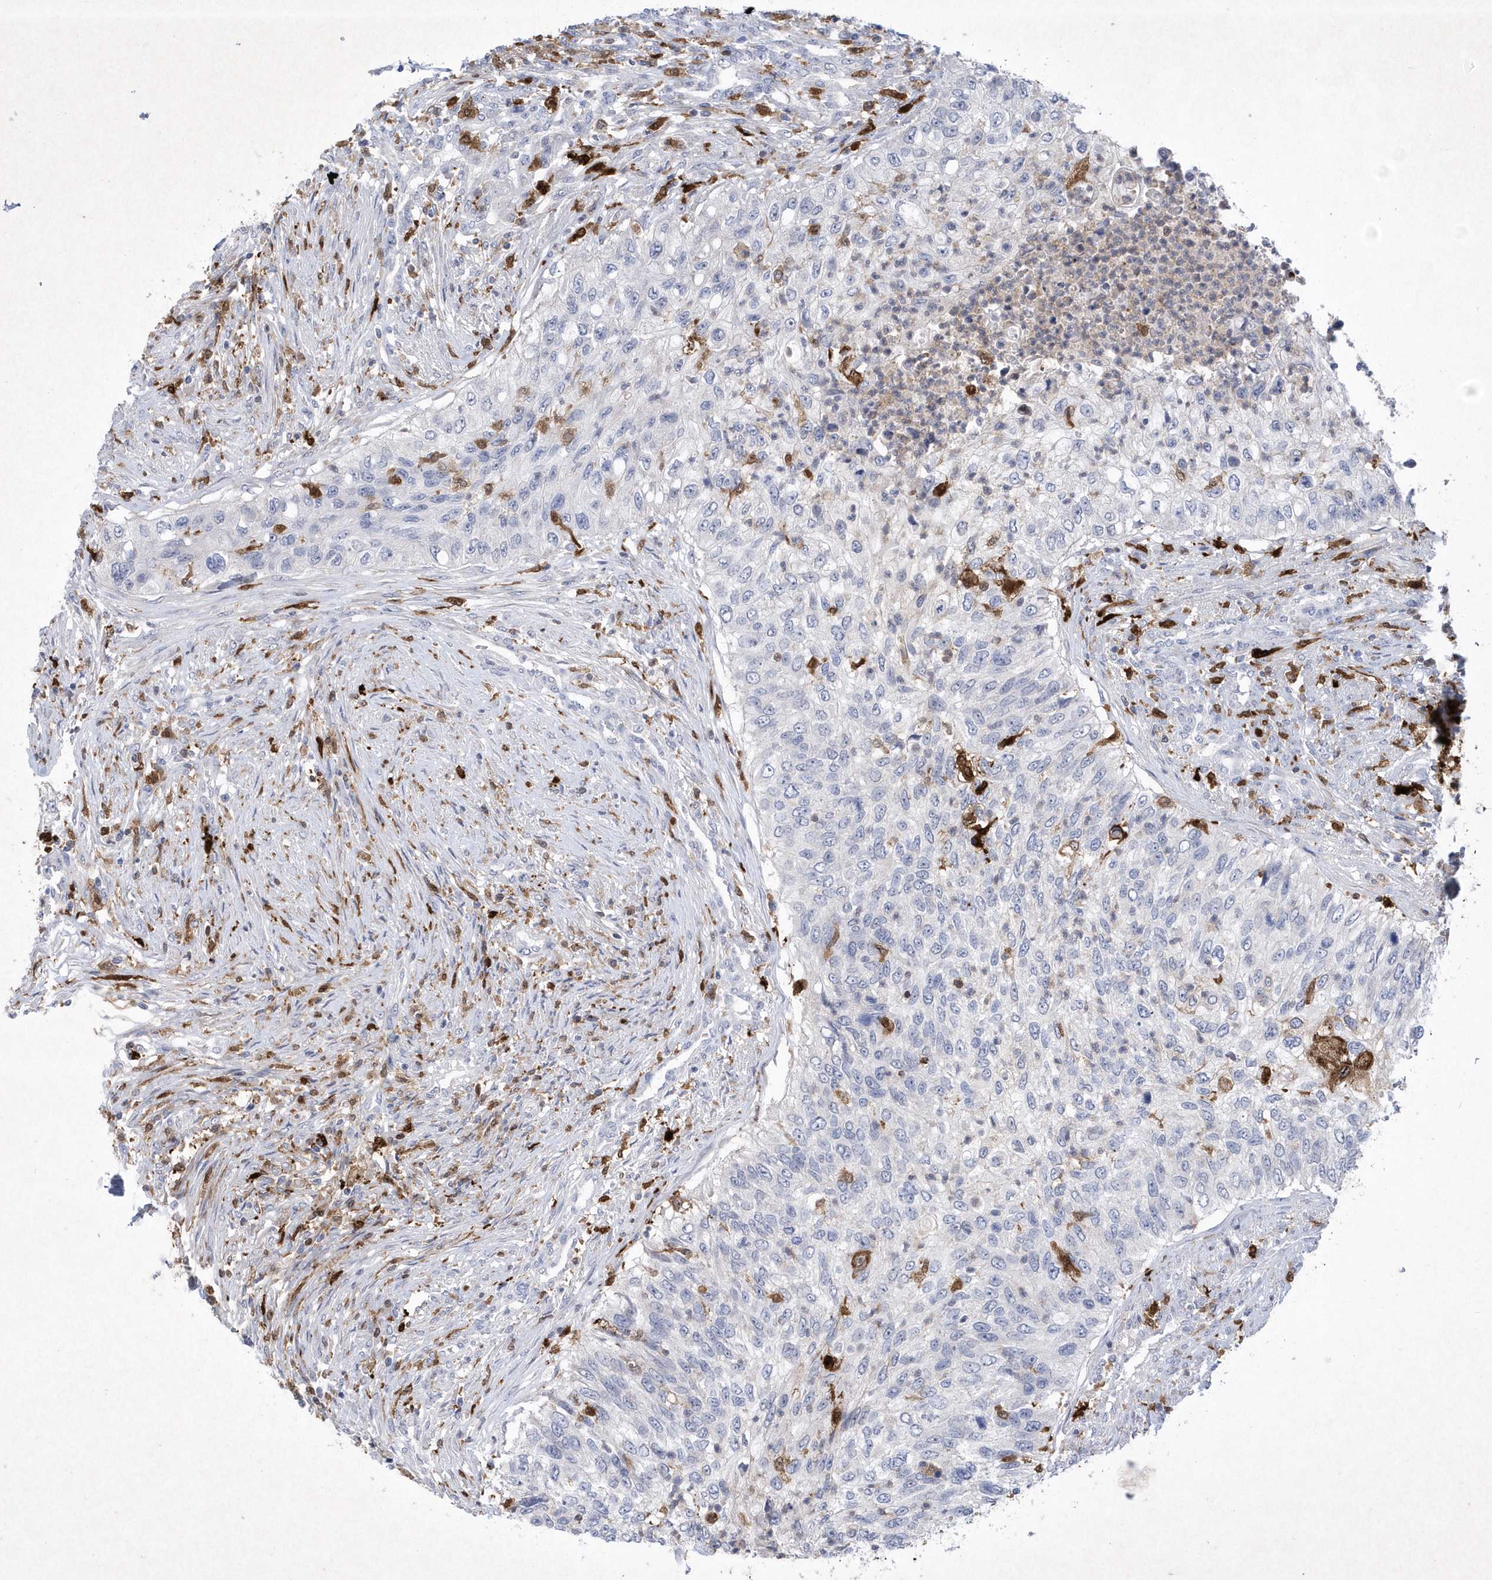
{"staining": {"intensity": "negative", "quantity": "none", "location": "none"}, "tissue": "urothelial cancer", "cell_type": "Tumor cells", "image_type": "cancer", "snomed": [{"axis": "morphology", "description": "Urothelial carcinoma, High grade"}, {"axis": "topography", "description": "Urinary bladder"}], "caption": "High-grade urothelial carcinoma was stained to show a protein in brown. There is no significant expression in tumor cells. The staining was performed using DAB (3,3'-diaminobenzidine) to visualize the protein expression in brown, while the nuclei were stained in blue with hematoxylin (Magnification: 20x).", "gene": "BHLHA15", "patient": {"sex": "female", "age": 60}}